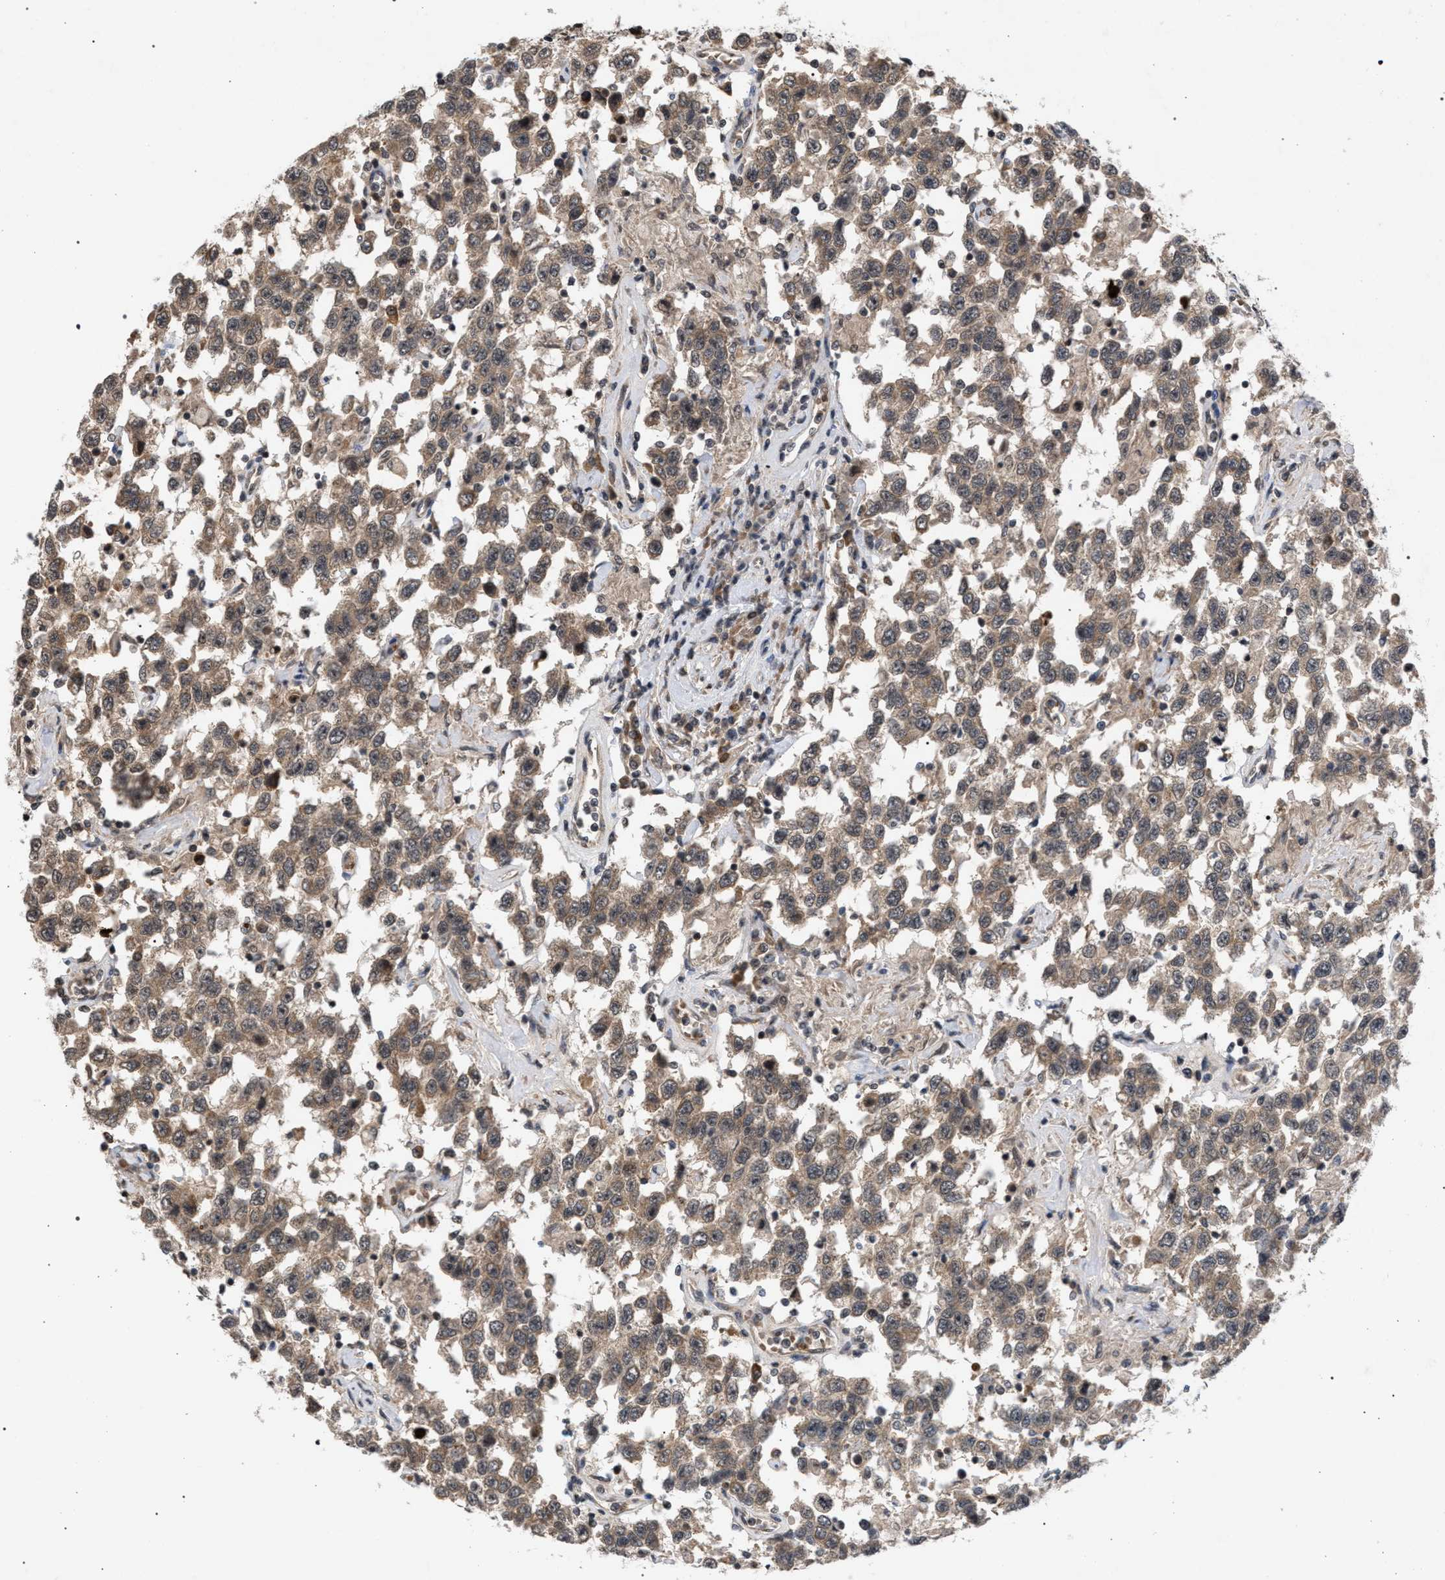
{"staining": {"intensity": "weak", "quantity": ">75%", "location": "cytoplasmic/membranous"}, "tissue": "testis cancer", "cell_type": "Tumor cells", "image_type": "cancer", "snomed": [{"axis": "morphology", "description": "Seminoma, NOS"}, {"axis": "topography", "description": "Testis"}], "caption": "Testis cancer stained with IHC reveals weak cytoplasmic/membranous expression in approximately >75% of tumor cells.", "gene": "IRAK4", "patient": {"sex": "male", "age": 41}}